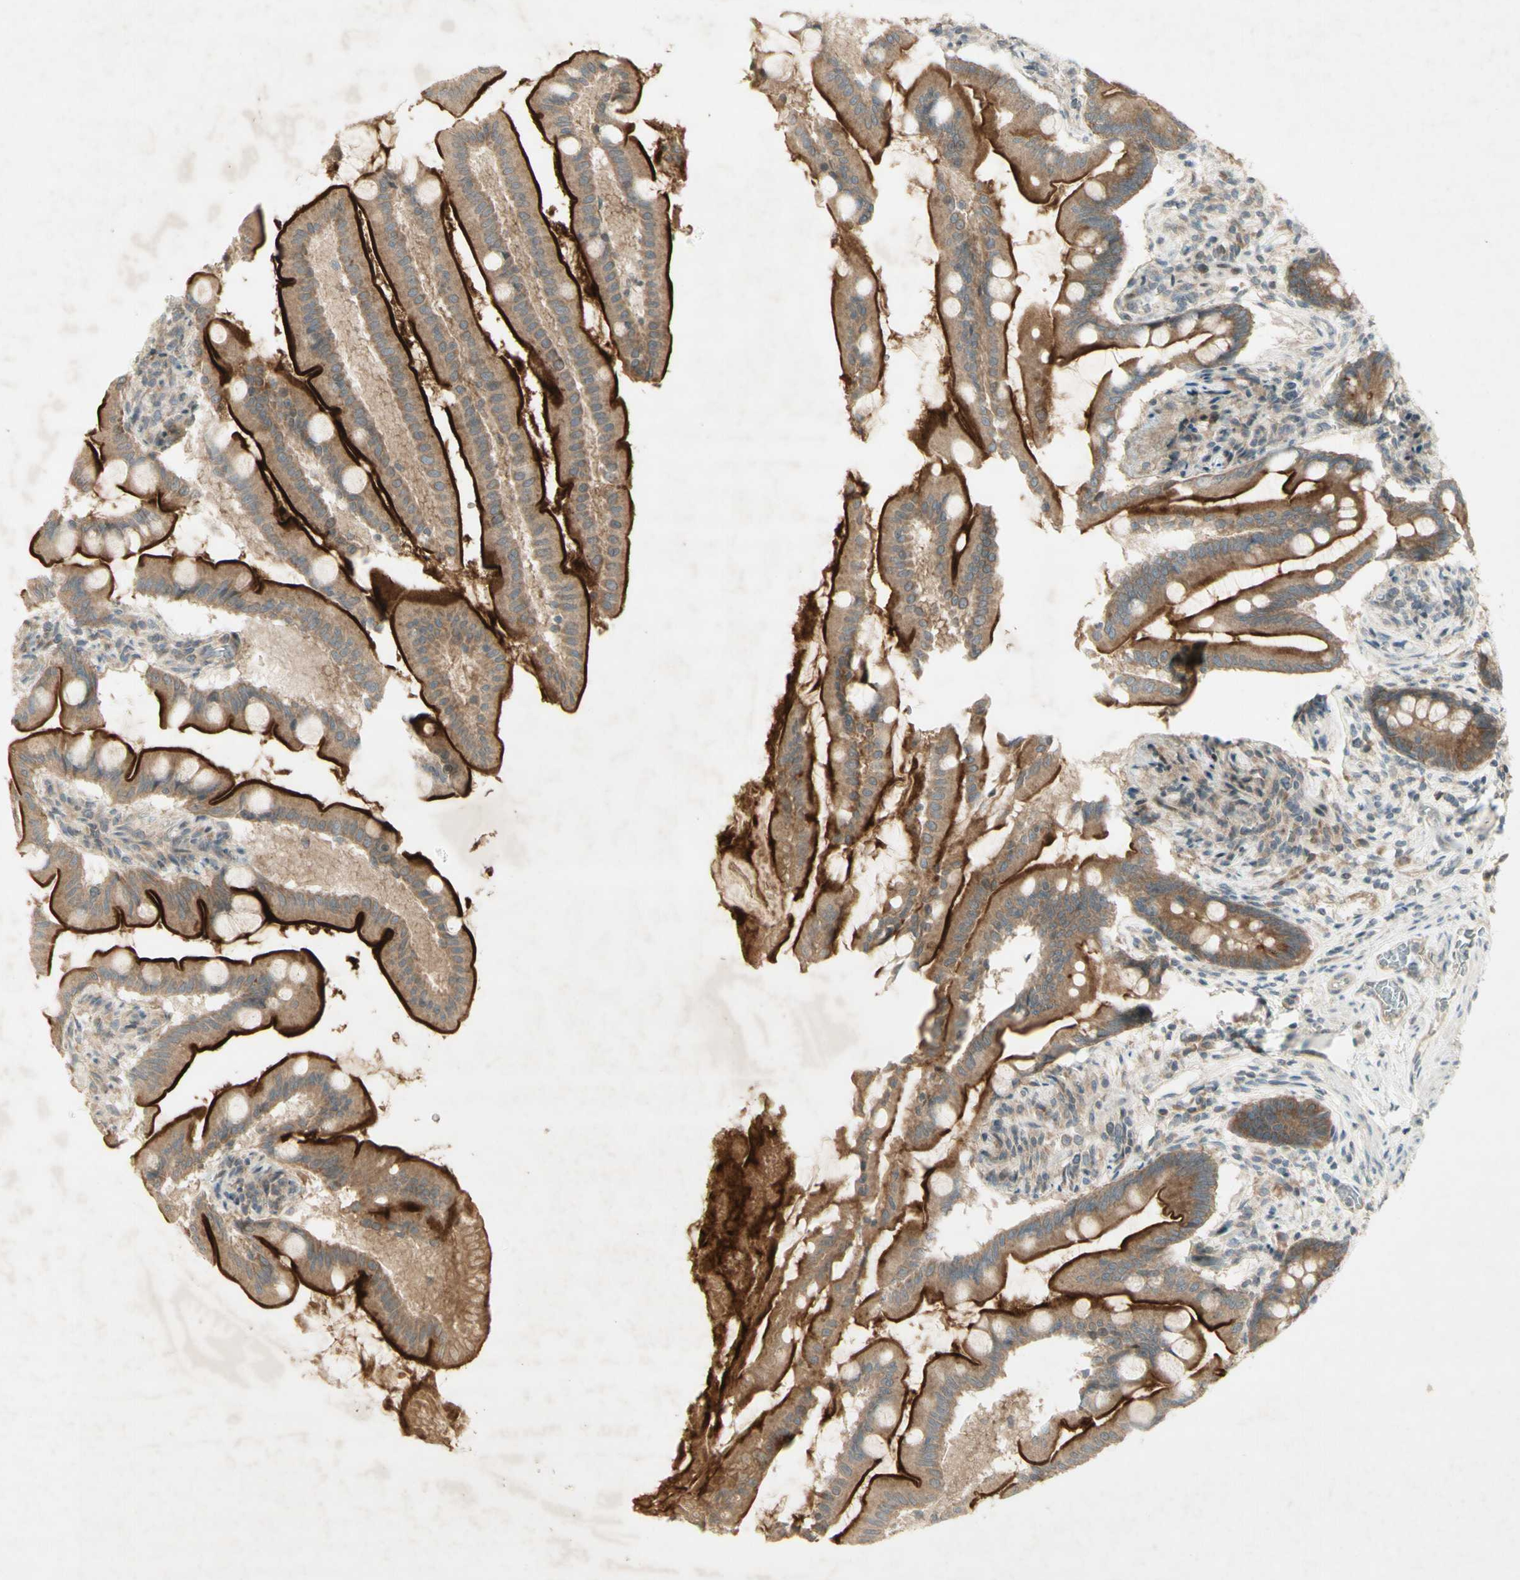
{"staining": {"intensity": "strong", "quantity": ">75%", "location": "cytoplasmic/membranous"}, "tissue": "small intestine", "cell_type": "Glandular cells", "image_type": "normal", "snomed": [{"axis": "morphology", "description": "Normal tissue, NOS"}, {"axis": "topography", "description": "Small intestine"}], "caption": "A high-resolution photomicrograph shows immunohistochemistry staining of normal small intestine, which exhibits strong cytoplasmic/membranous positivity in approximately >75% of glandular cells. The staining was performed using DAB (3,3'-diaminobenzidine), with brown indicating positive protein expression. Nuclei are stained blue with hematoxylin.", "gene": "ETF1", "patient": {"sex": "female", "age": 56}}